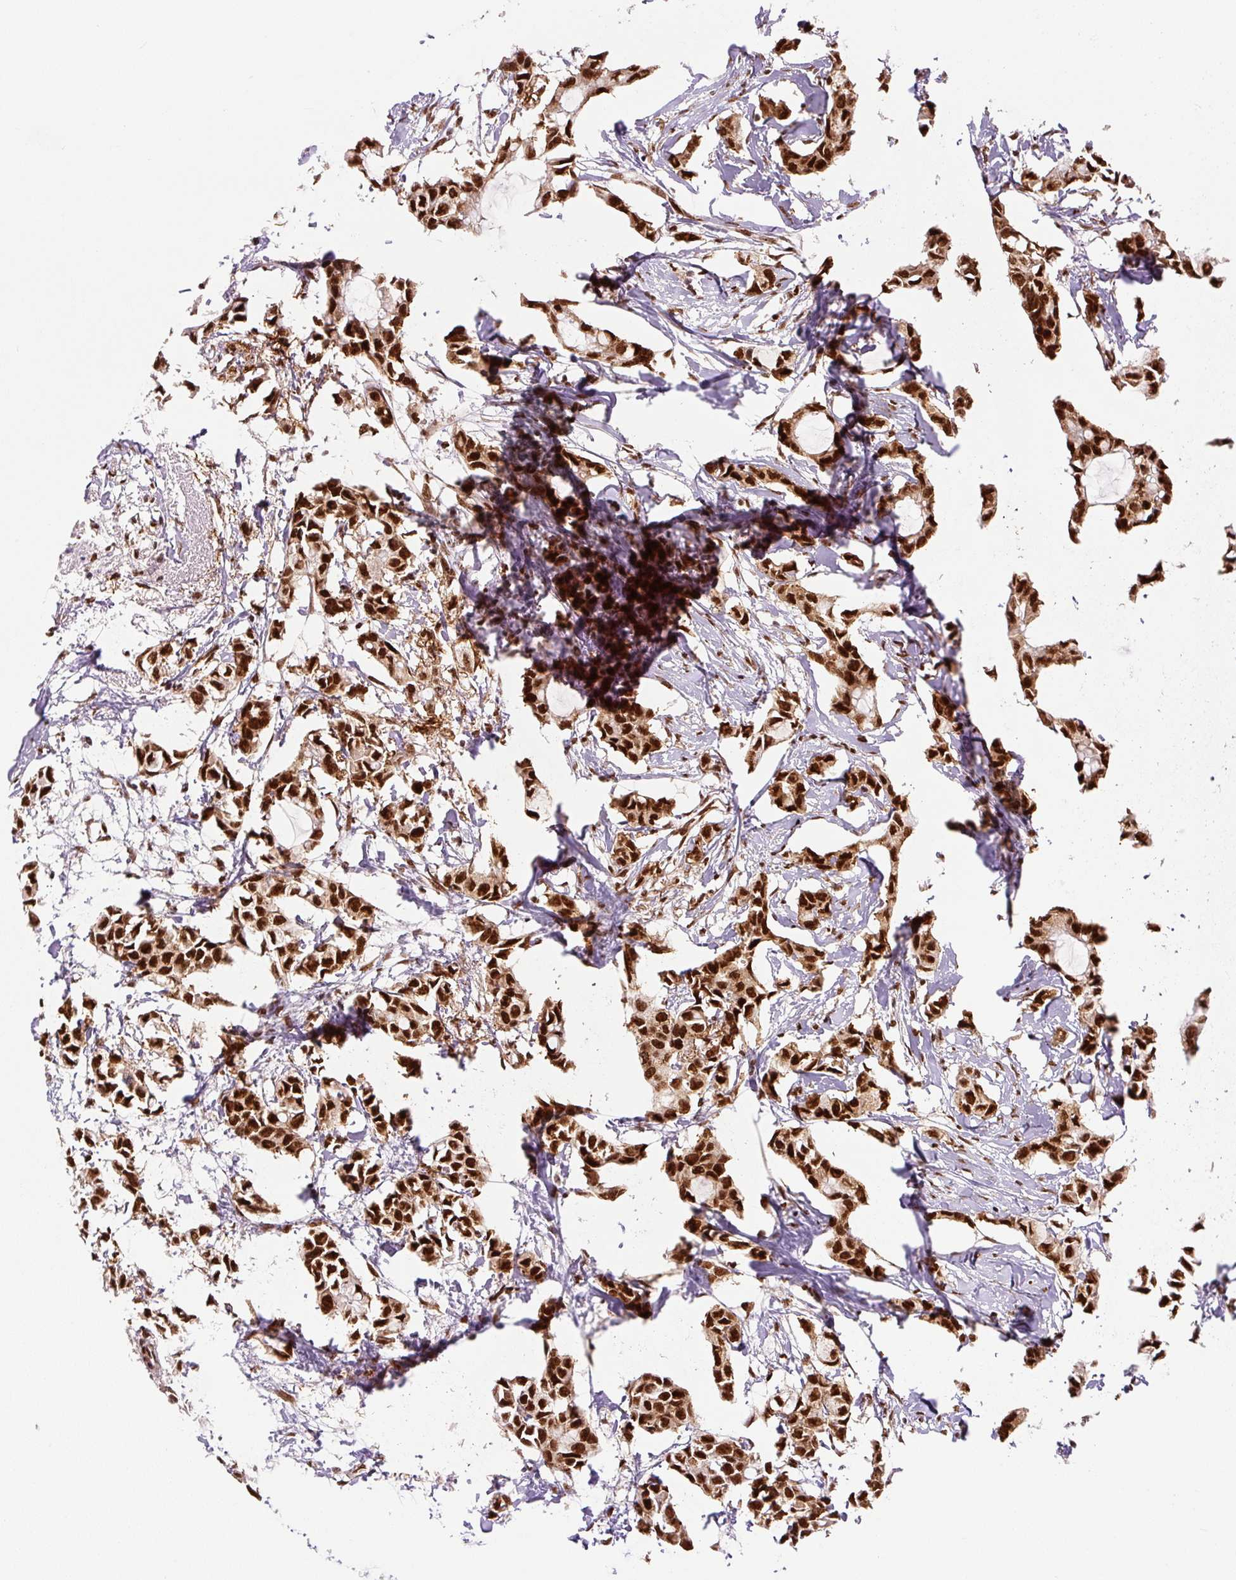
{"staining": {"intensity": "strong", "quantity": ">75%", "location": "nuclear"}, "tissue": "breast cancer", "cell_type": "Tumor cells", "image_type": "cancer", "snomed": [{"axis": "morphology", "description": "Duct carcinoma"}, {"axis": "topography", "description": "Breast"}], "caption": "Immunohistochemistry photomicrograph of breast cancer stained for a protein (brown), which reveals high levels of strong nuclear positivity in about >75% of tumor cells.", "gene": "FUS", "patient": {"sex": "female", "age": 73}}